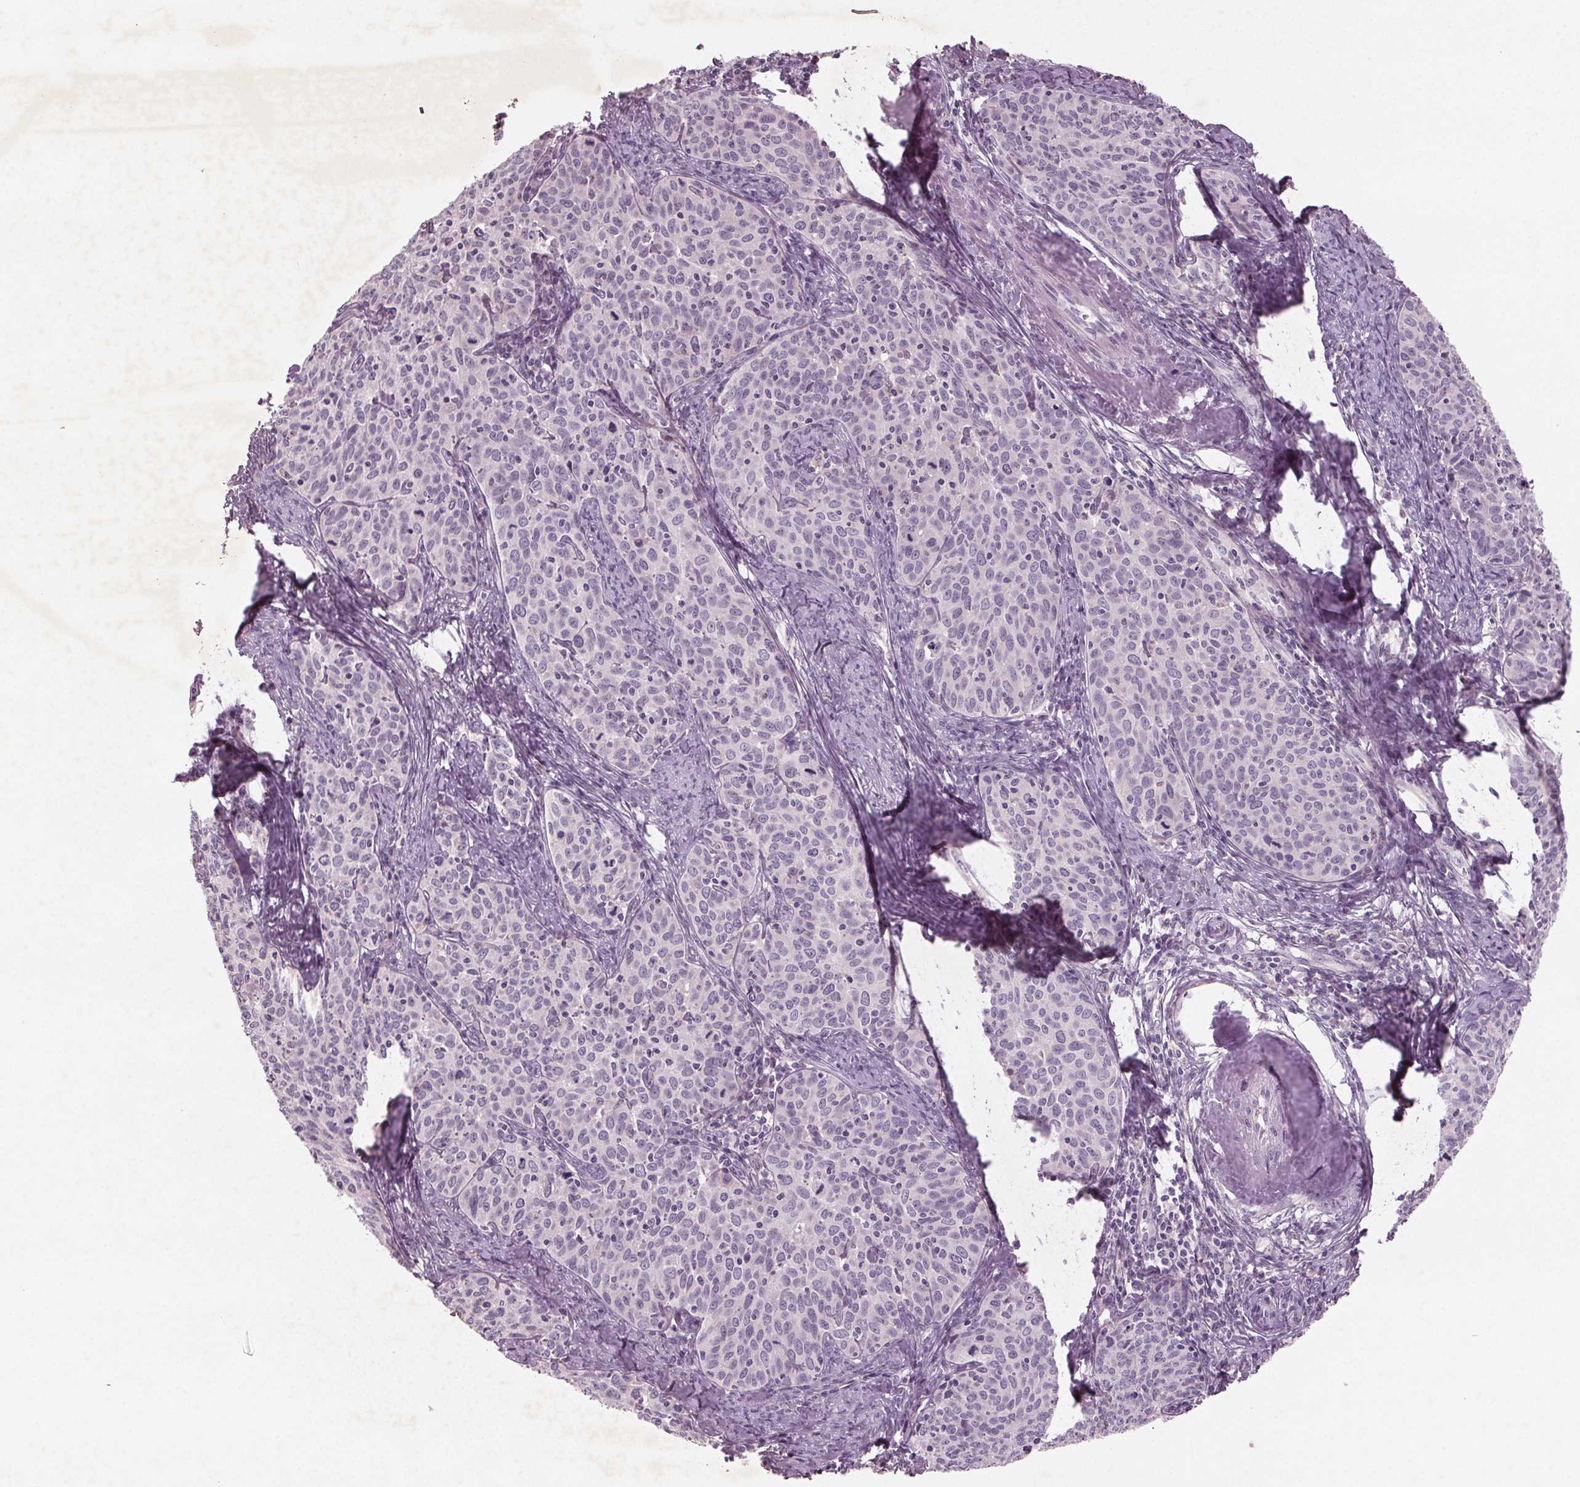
{"staining": {"intensity": "negative", "quantity": "none", "location": "none"}, "tissue": "cervical cancer", "cell_type": "Tumor cells", "image_type": "cancer", "snomed": [{"axis": "morphology", "description": "Squamous cell carcinoma, NOS"}, {"axis": "topography", "description": "Cervix"}], "caption": "Tumor cells show no significant protein expression in squamous cell carcinoma (cervical).", "gene": "BHLHE22", "patient": {"sex": "female", "age": 62}}